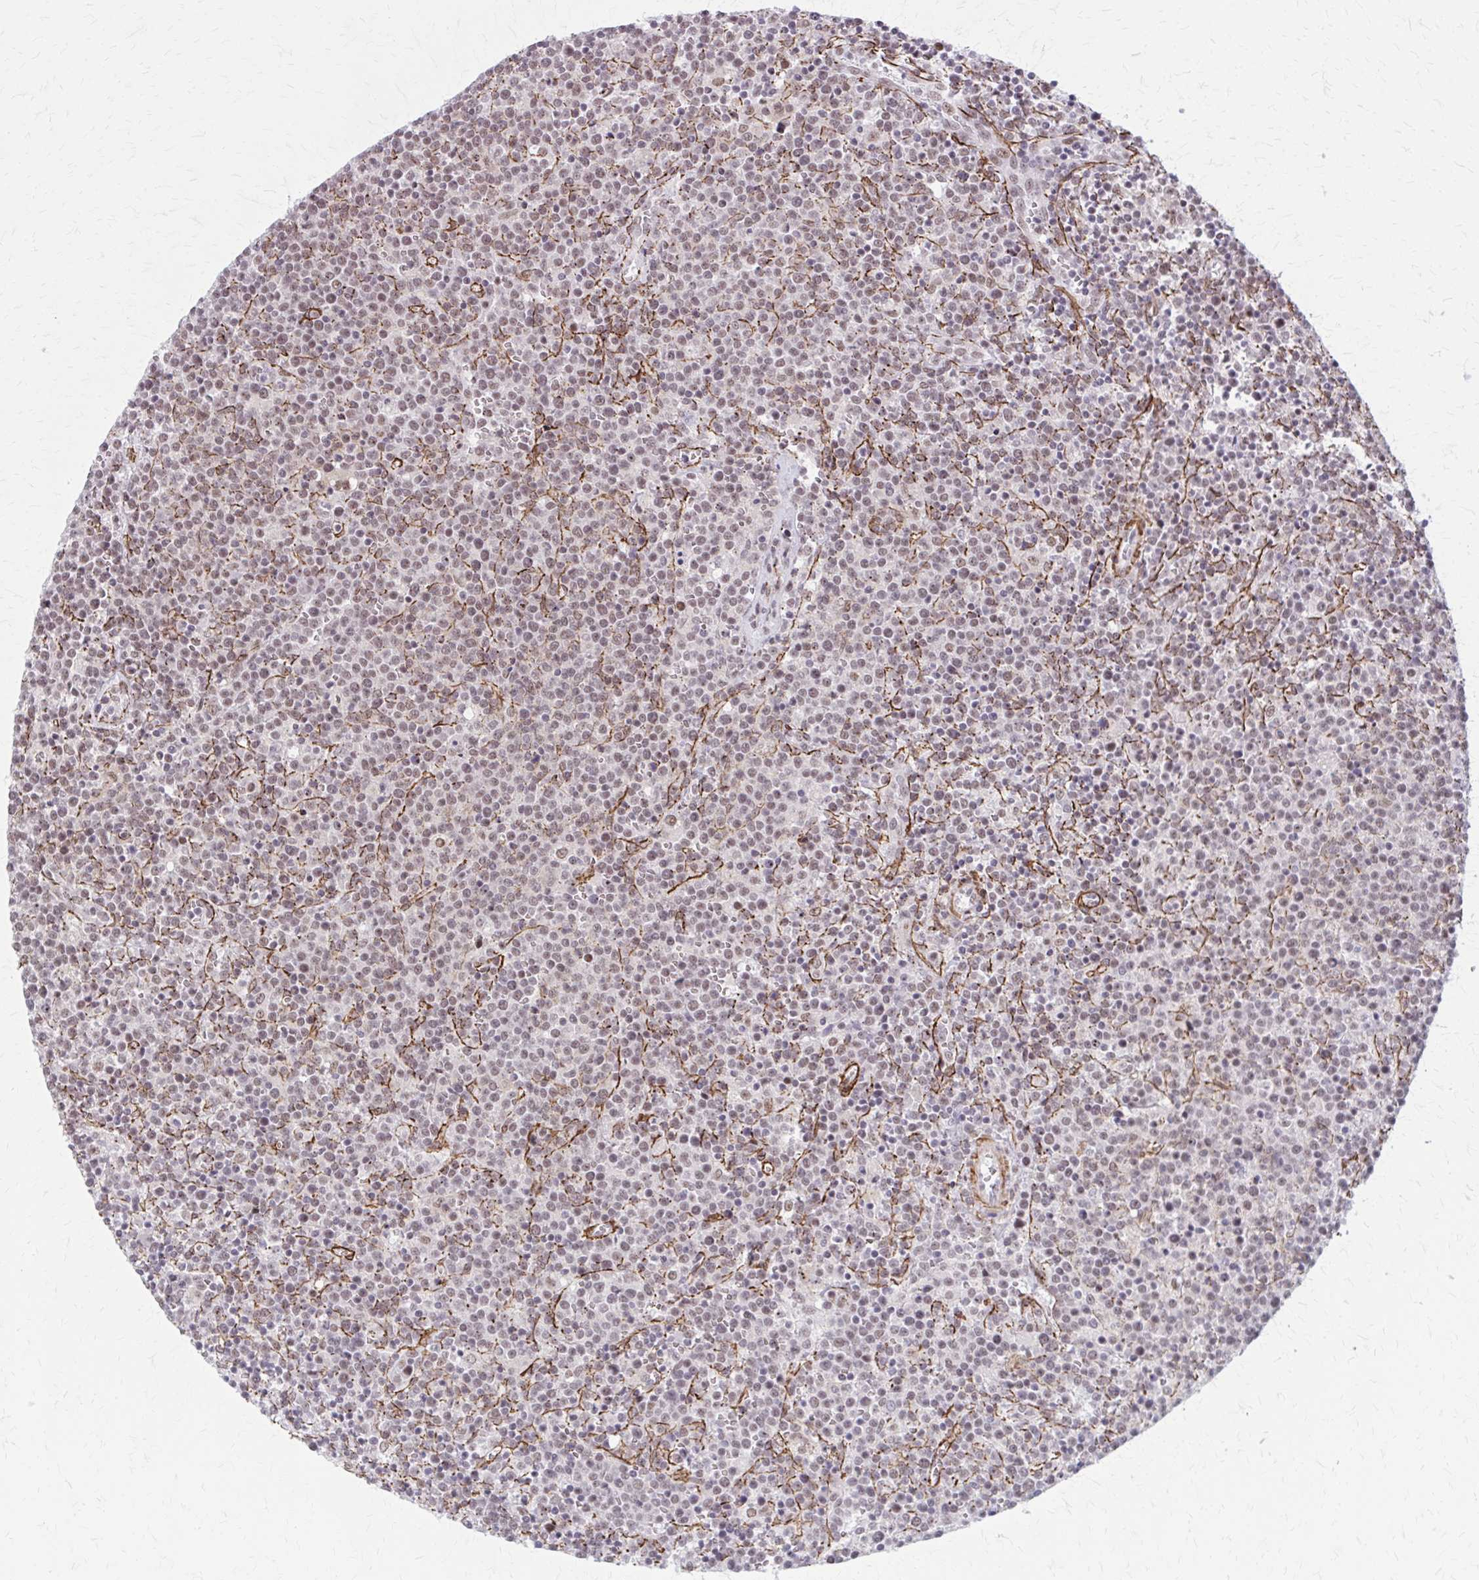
{"staining": {"intensity": "weak", "quantity": ">75%", "location": "nuclear"}, "tissue": "lymphoma", "cell_type": "Tumor cells", "image_type": "cancer", "snomed": [{"axis": "morphology", "description": "Malignant lymphoma, non-Hodgkin's type, High grade"}, {"axis": "topography", "description": "Lymph node"}], "caption": "A histopathology image showing weak nuclear positivity in about >75% of tumor cells in lymphoma, as visualized by brown immunohistochemical staining.", "gene": "NRBF2", "patient": {"sex": "male", "age": 61}}